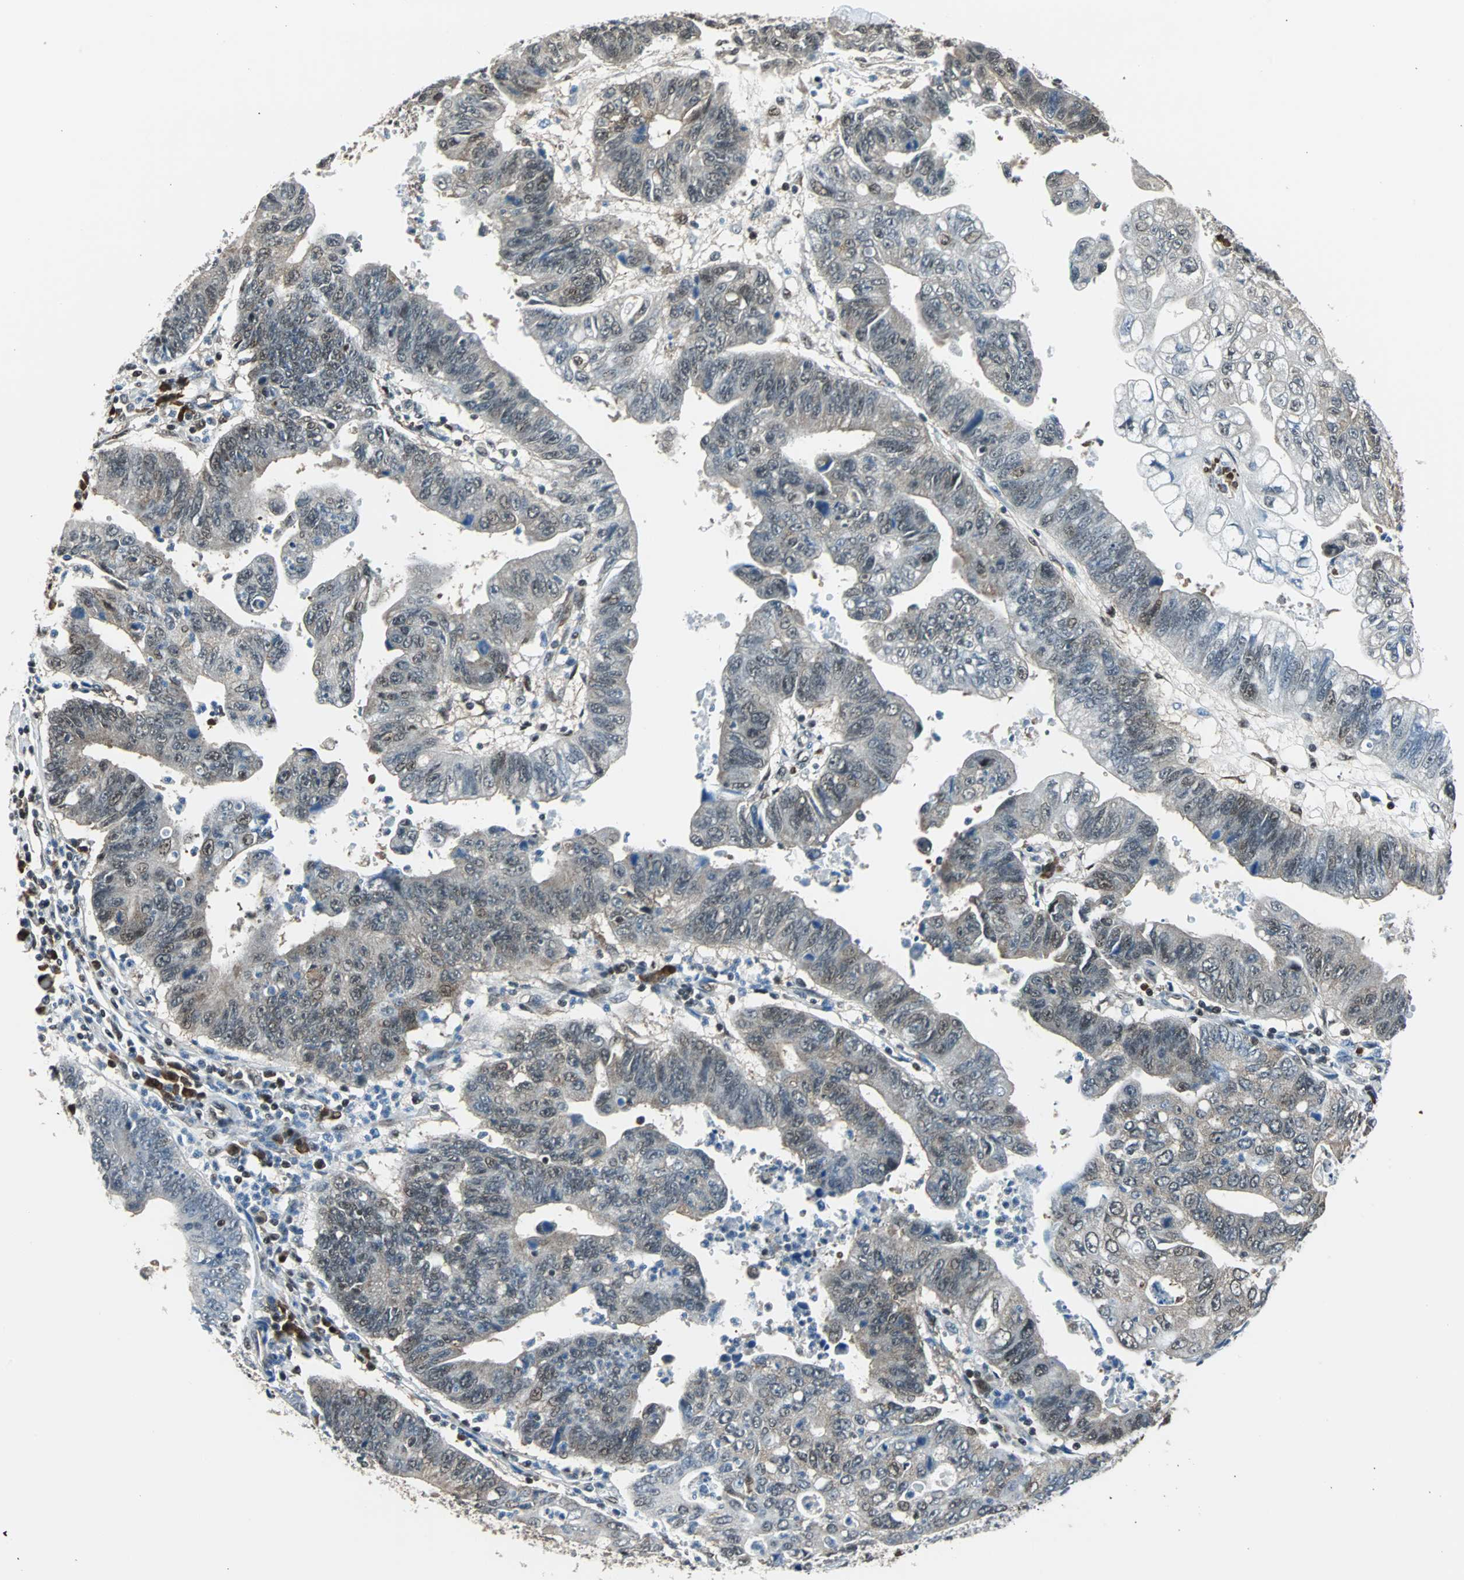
{"staining": {"intensity": "weak", "quantity": ">75%", "location": "cytoplasmic/membranous"}, "tissue": "stomach cancer", "cell_type": "Tumor cells", "image_type": "cancer", "snomed": [{"axis": "morphology", "description": "Adenocarcinoma, NOS"}, {"axis": "topography", "description": "Stomach"}], "caption": "This histopathology image reveals immunohistochemistry (IHC) staining of adenocarcinoma (stomach), with low weak cytoplasmic/membranous expression in about >75% of tumor cells.", "gene": "VCP", "patient": {"sex": "male", "age": 59}}